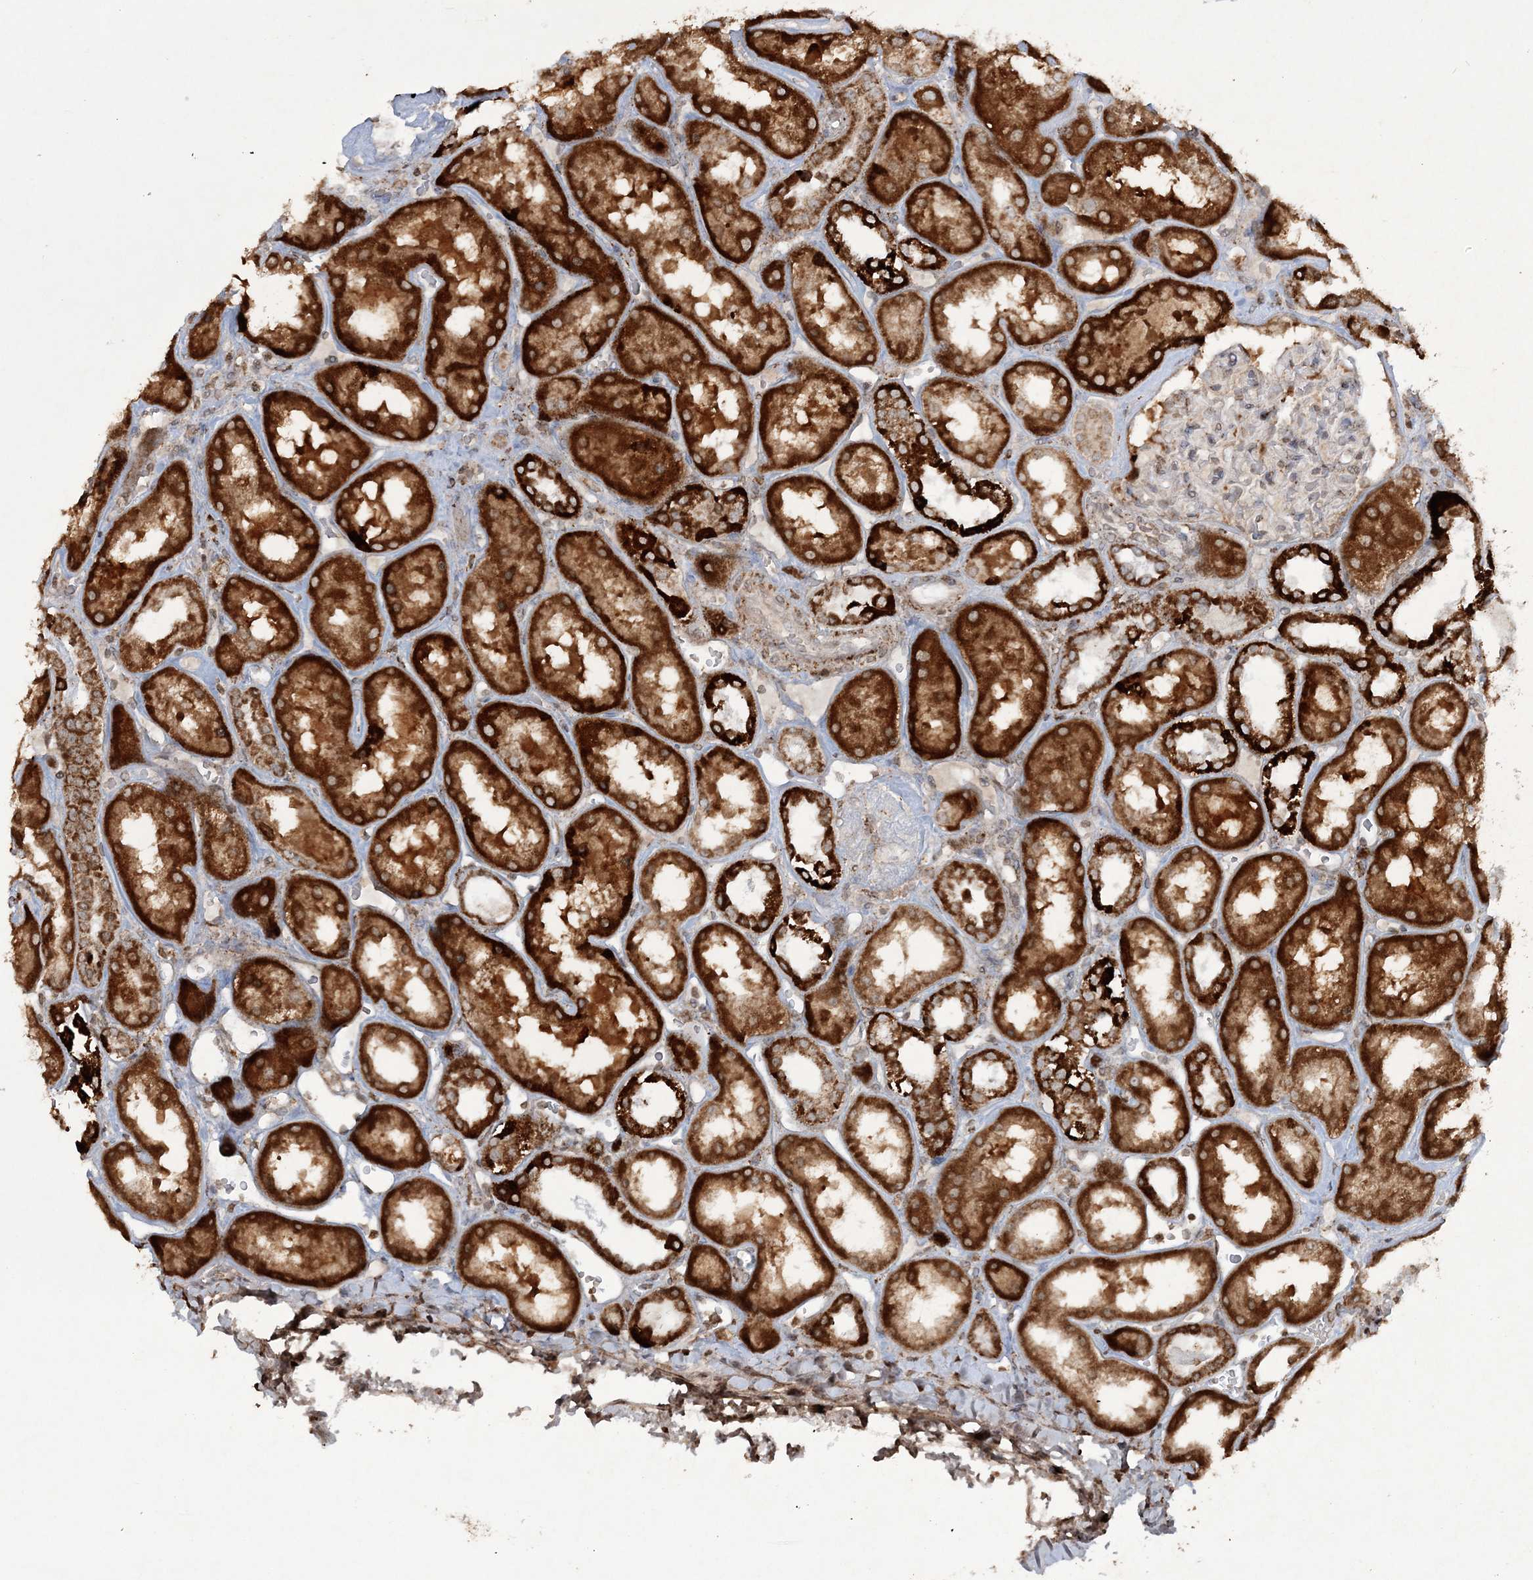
{"staining": {"intensity": "negative", "quantity": "none", "location": "none"}, "tissue": "kidney", "cell_type": "Cells in glomeruli", "image_type": "normal", "snomed": [{"axis": "morphology", "description": "Normal tissue, NOS"}, {"axis": "topography", "description": "Kidney"}], "caption": "High power microscopy histopathology image of an IHC histopathology image of normal kidney, revealing no significant staining in cells in glomeruli. (Immunohistochemistry (ihc), brightfield microscopy, high magnification).", "gene": "TTC7A", "patient": {"sex": "male", "age": 70}}